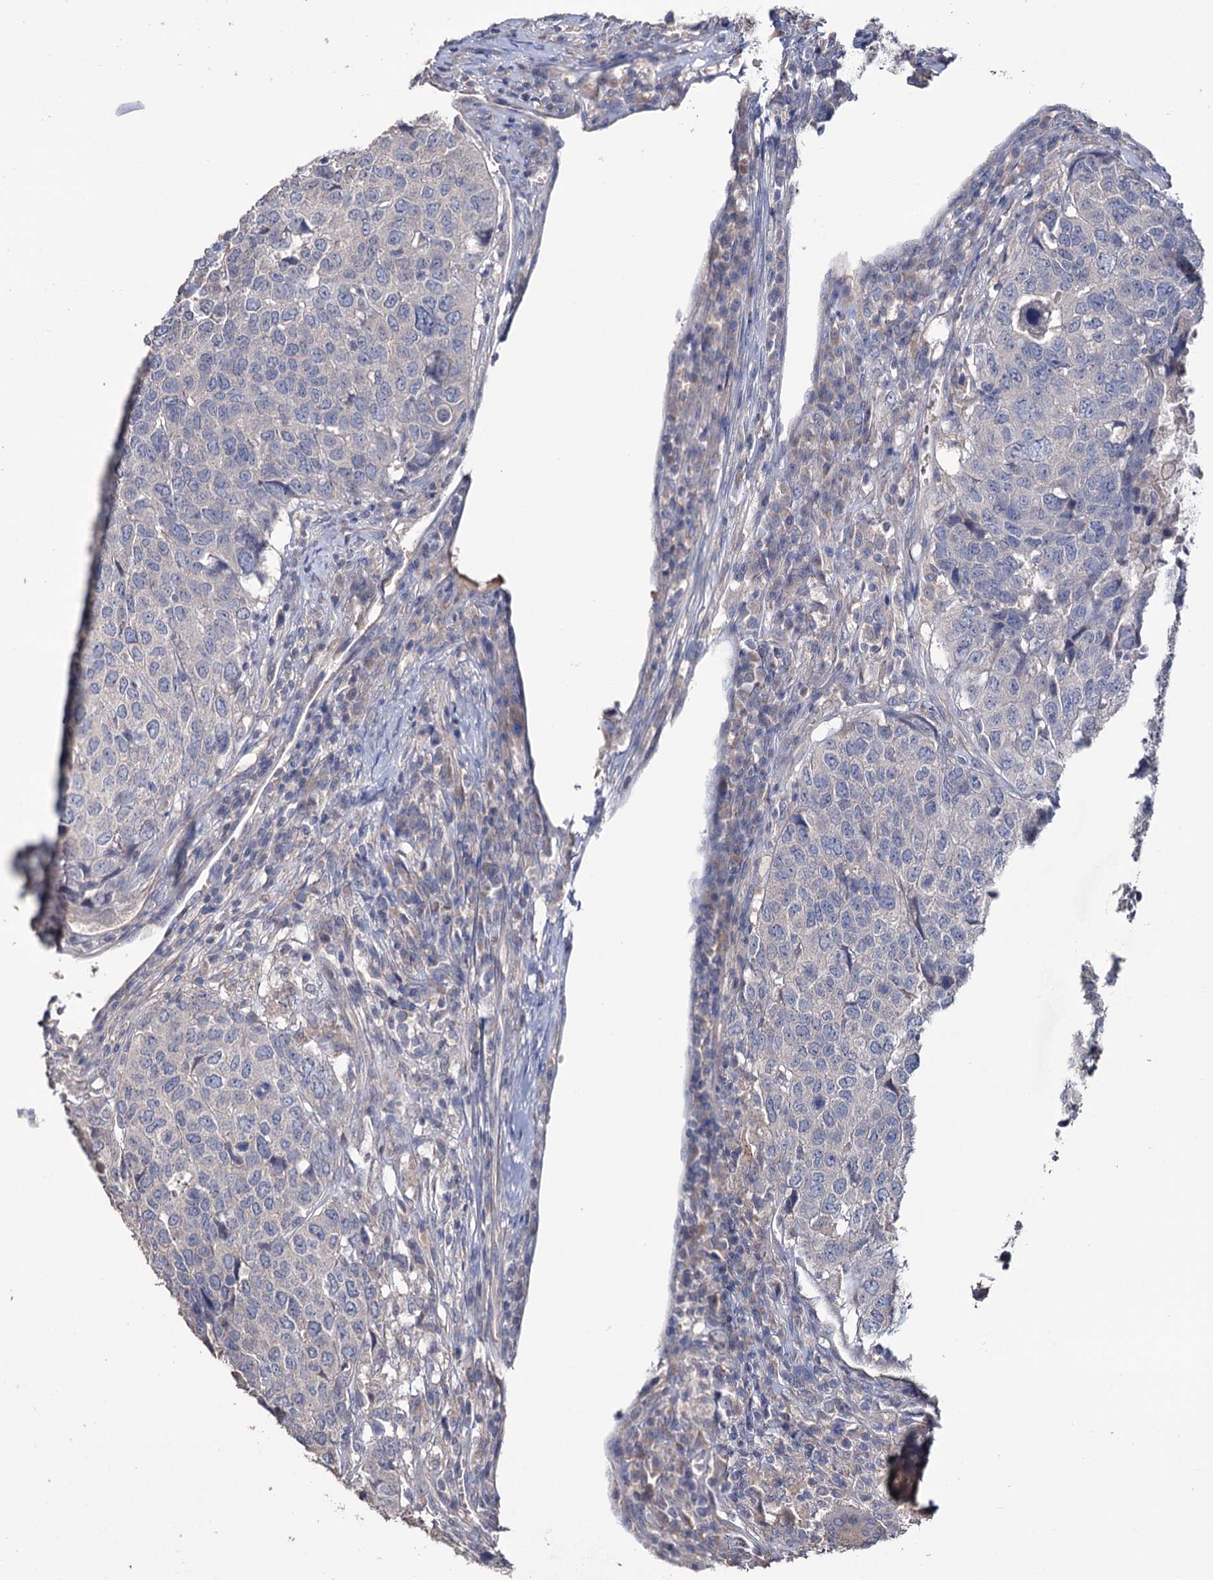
{"staining": {"intensity": "negative", "quantity": "none", "location": "none"}, "tissue": "head and neck cancer", "cell_type": "Tumor cells", "image_type": "cancer", "snomed": [{"axis": "morphology", "description": "Squamous cell carcinoma, NOS"}, {"axis": "topography", "description": "Head-Neck"}], "caption": "Human head and neck cancer (squamous cell carcinoma) stained for a protein using immunohistochemistry (IHC) displays no staining in tumor cells.", "gene": "EPB41L5", "patient": {"sex": "male", "age": 66}}